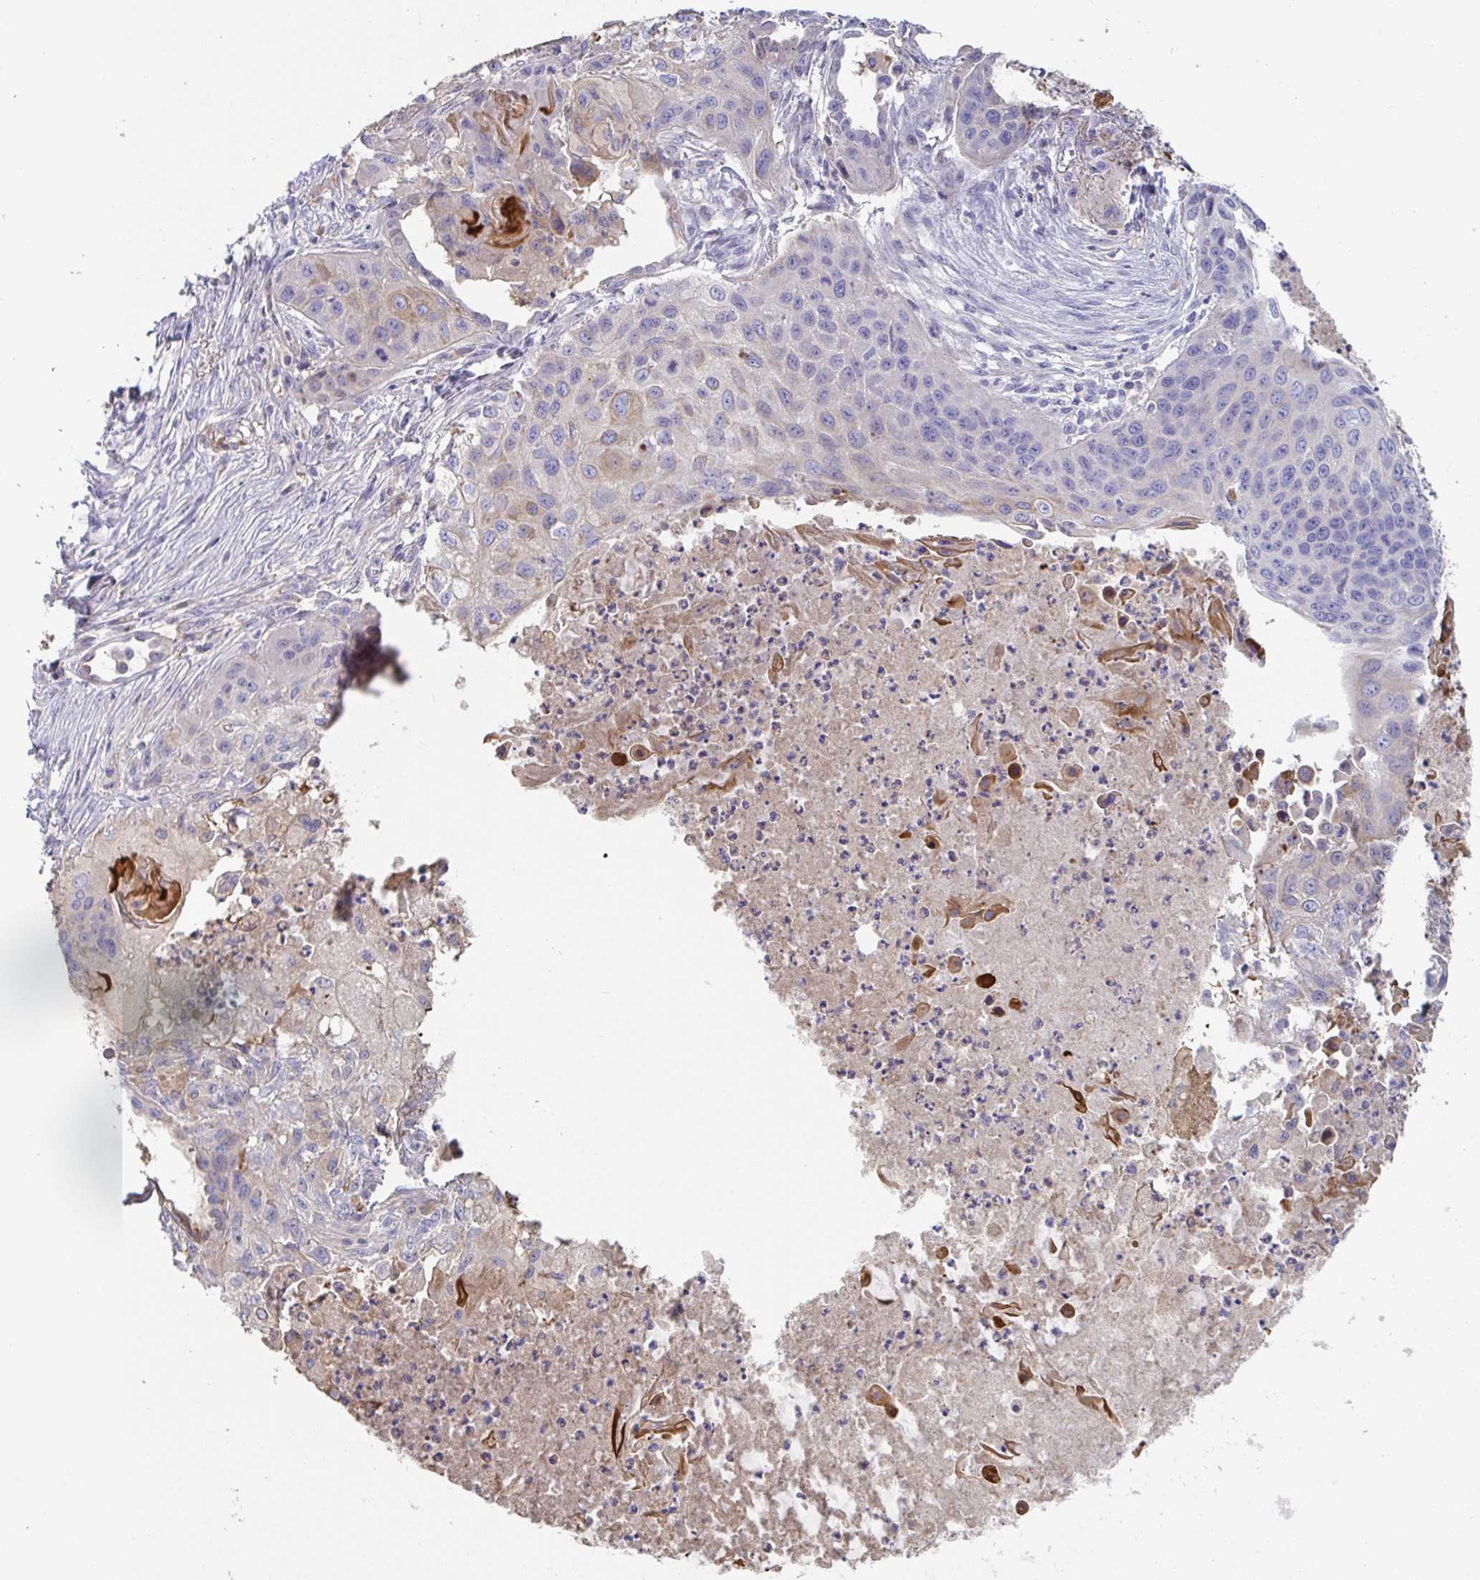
{"staining": {"intensity": "moderate", "quantity": "<25%", "location": "cytoplasmic/membranous"}, "tissue": "lung cancer", "cell_type": "Tumor cells", "image_type": "cancer", "snomed": [{"axis": "morphology", "description": "Squamous cell carcinoma, NOS"}, {"axis": "topography", "description": "Lung"}], "caption": "This image shows immunohistochemistry staining of human lung cancer, with low moderate cytoplasmic/membranous positivity in approximately <25% of tumor cells.", "gene": "ANO5", "patient": {"sex": "male", "age": 71}}